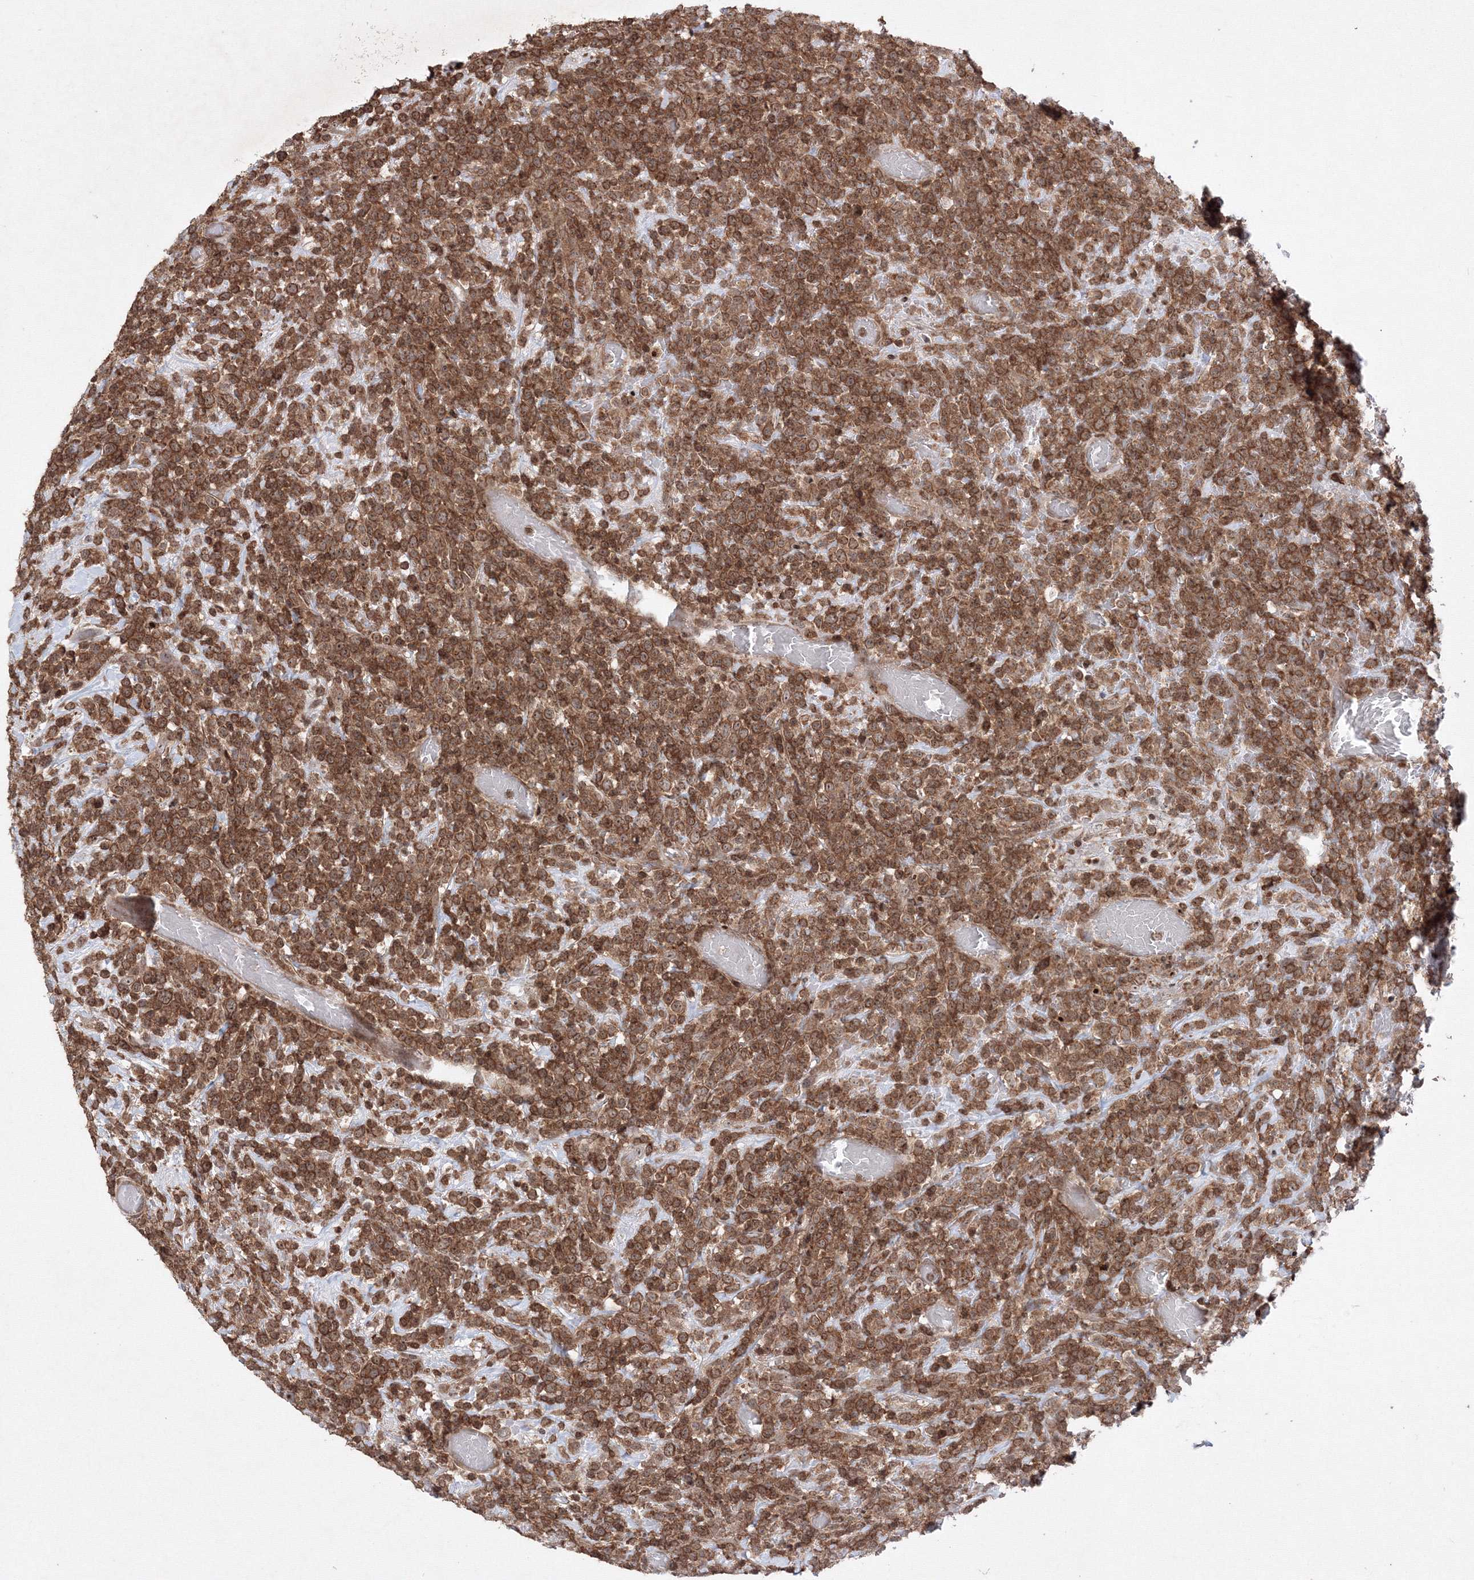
{"staining": {"intensity": "strong", "quantity": ">75%", "location": "cytoplasmic/membranous"}, "tissue": "lymphoma", "cell_type": "Tumor cells", "image_type": "cancer", "snomed": [{"axis": "morphology", "description": "Malignant lymphoma, non-Hodgkin's type, High grade"}, {"axis": "topography", "description": "Colon"}], "caption": "DAB (3,3'-diaminobenzidine) immunohistochemical staining of human high-grade malignant lymphoma, non-Hodgkin's type shows strong cytoplasmic/membranous protein positivity in approximately >75% of tumor cells.", "gene": "MKRN2", "patient": {"sex": "female", "age": 53}}